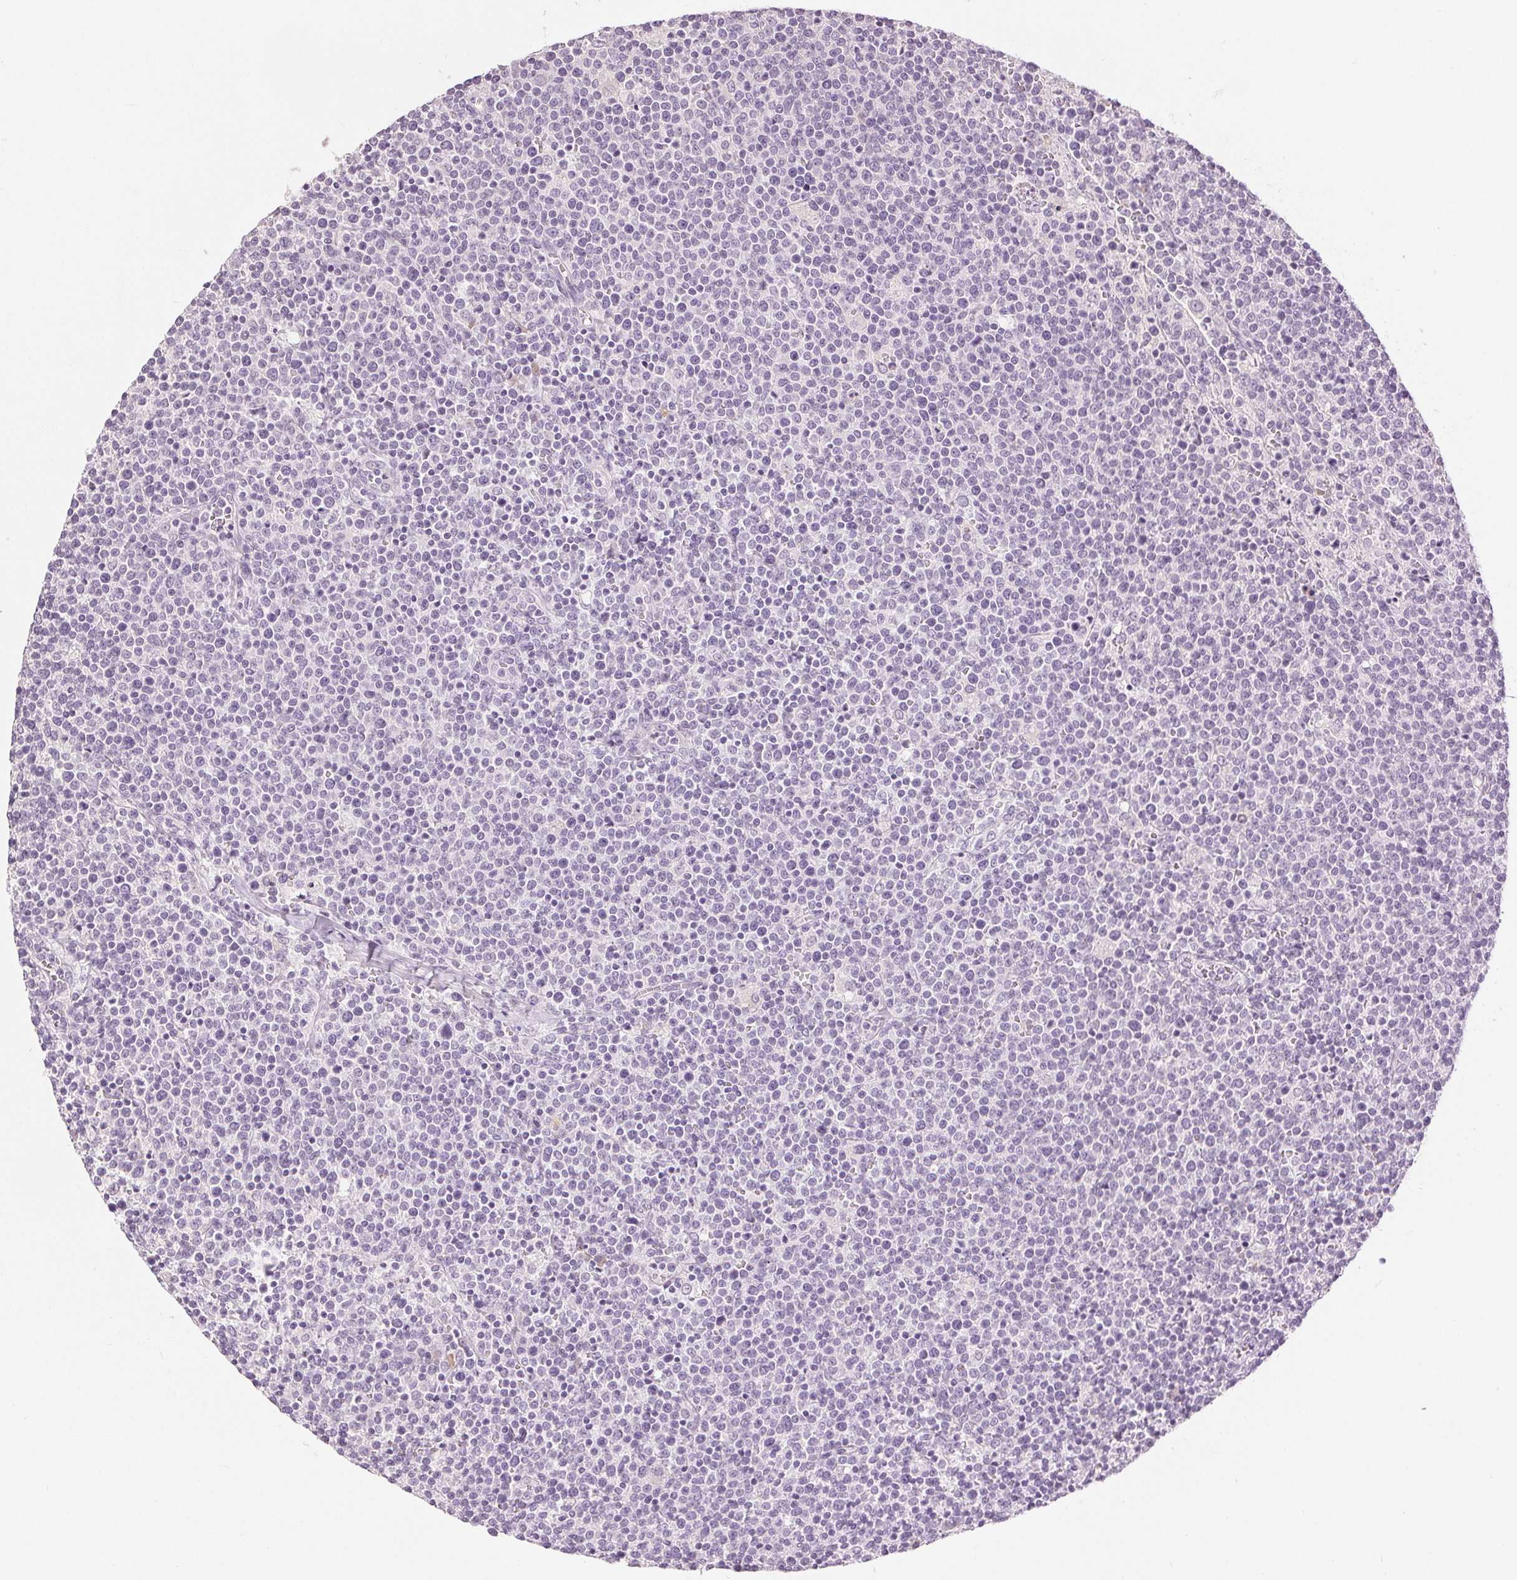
{"staining": {"intensity": "negative", "quantity": "none", "location": "none"}, "tissue": "lymphoma", "cell_type": "Tumor cells", "image_type": "cancer", "snomed": [{"axis": "morphology", "description": "Malignant lymphoma, non-Hodgkin's type, High grade"}, {"axis": "topography", "description": "Lymph node"}], "caption": "Human high-grade malignant lymphoma, non-Hodgkin's type stained for a protein using immunohistochemistry (IHC) shows no expression in tumor cells.", "gene": "DSG3", "patient": {"sex": "male", "age": 61}}